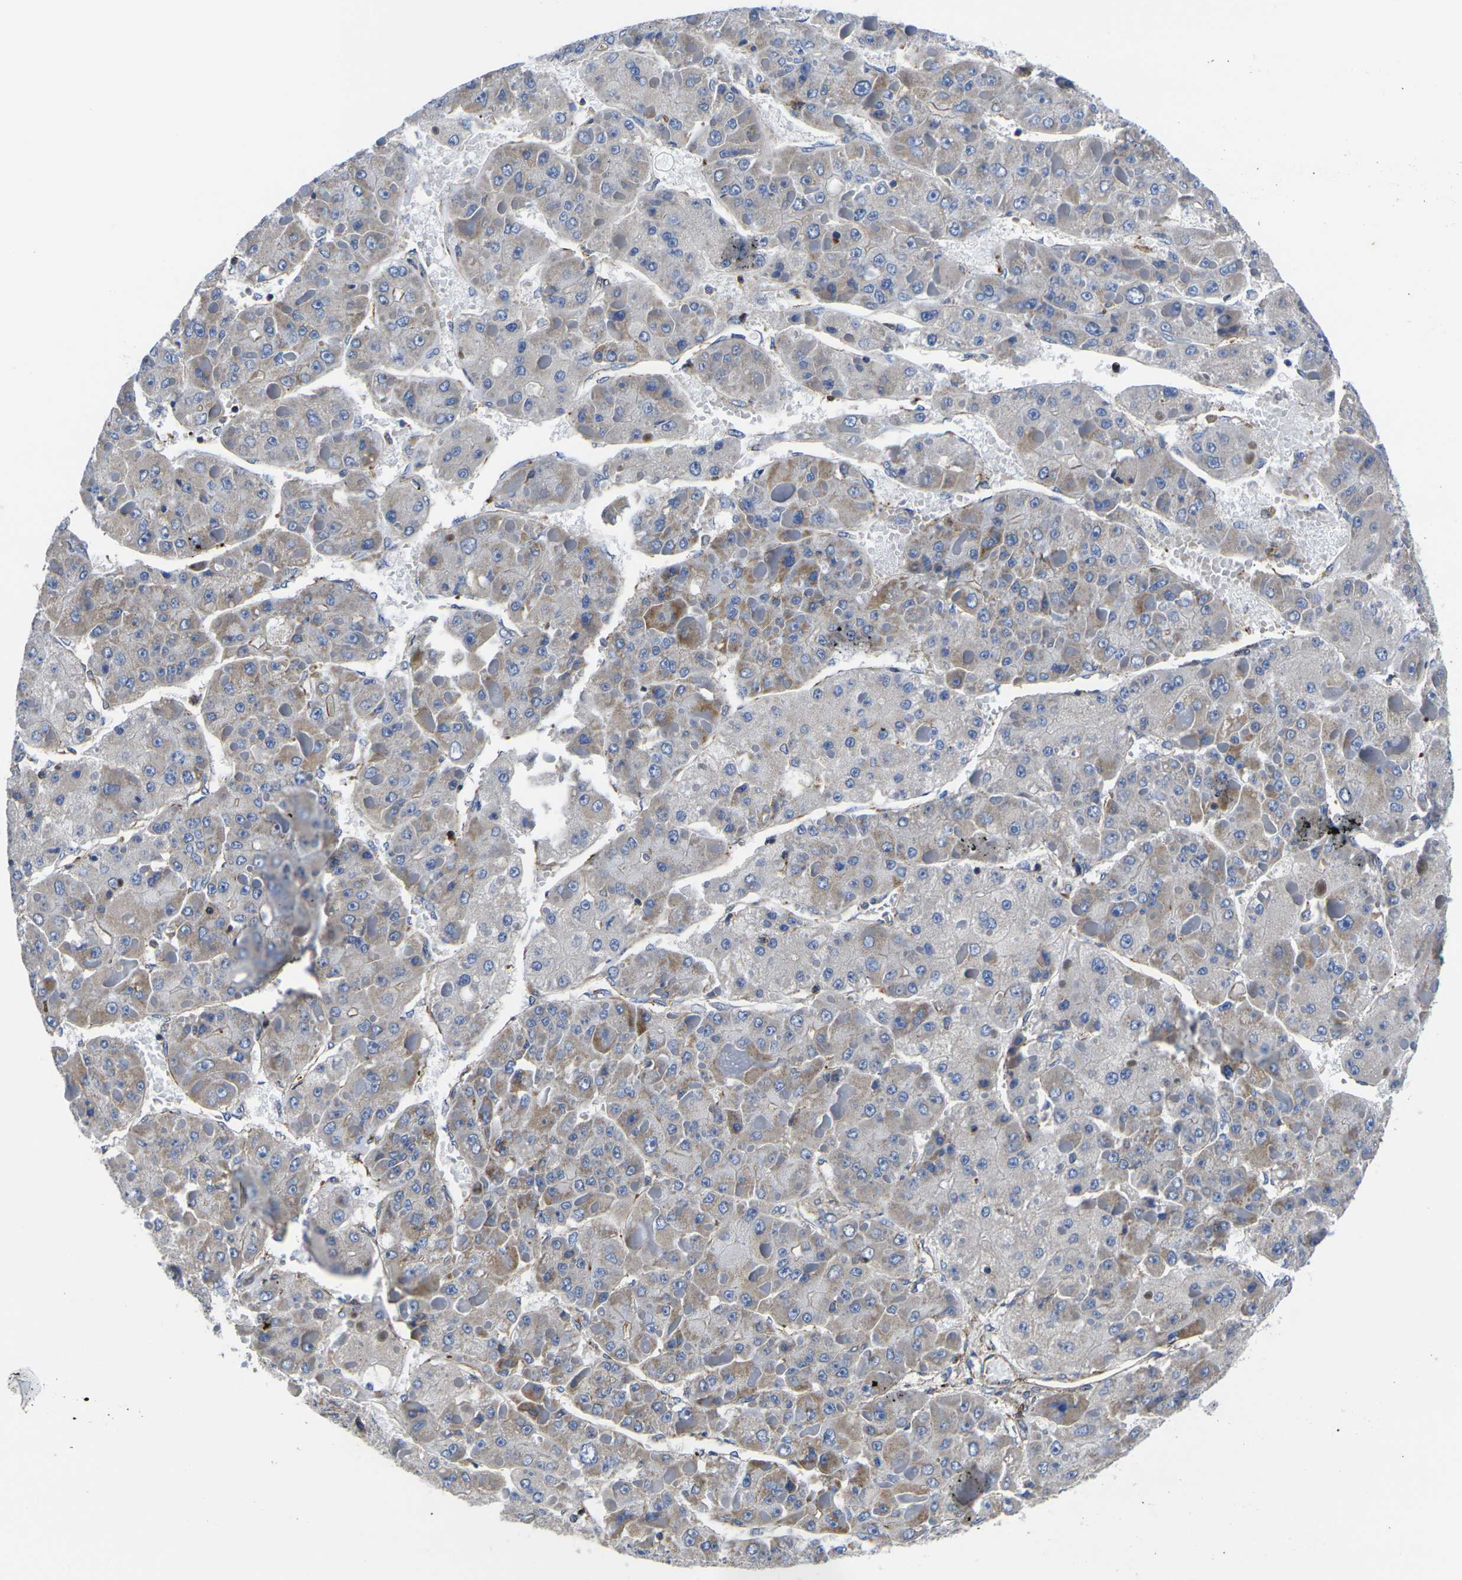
{"staining": {"intensity": "moderate", "quantity": "<25%", "location": "cytoplasmic/membranous"}, "tissue": "liver cancer", "cell_type": "Tumor cells", "image_type": "cancer", "snomed": [{"axis": "morphology", "description": "Carcinoma, Hepatocellular, NOS"}, {"axis": "topography", "description": "Liver"}], "caption": "Protein expression analysis of human hepatocellular carcinoma (liver) reveals moderate cytoplasmic/membranous positivity in approximately <25% of tumor cells. Using DAB (3,3'-diaminobenzidine) (brown) and hematoxylin (blue) stains, captured at high magnification using brightfield microscopy.", "gene": "GPR4", "patient": {"sex": "female", "age": 73}}